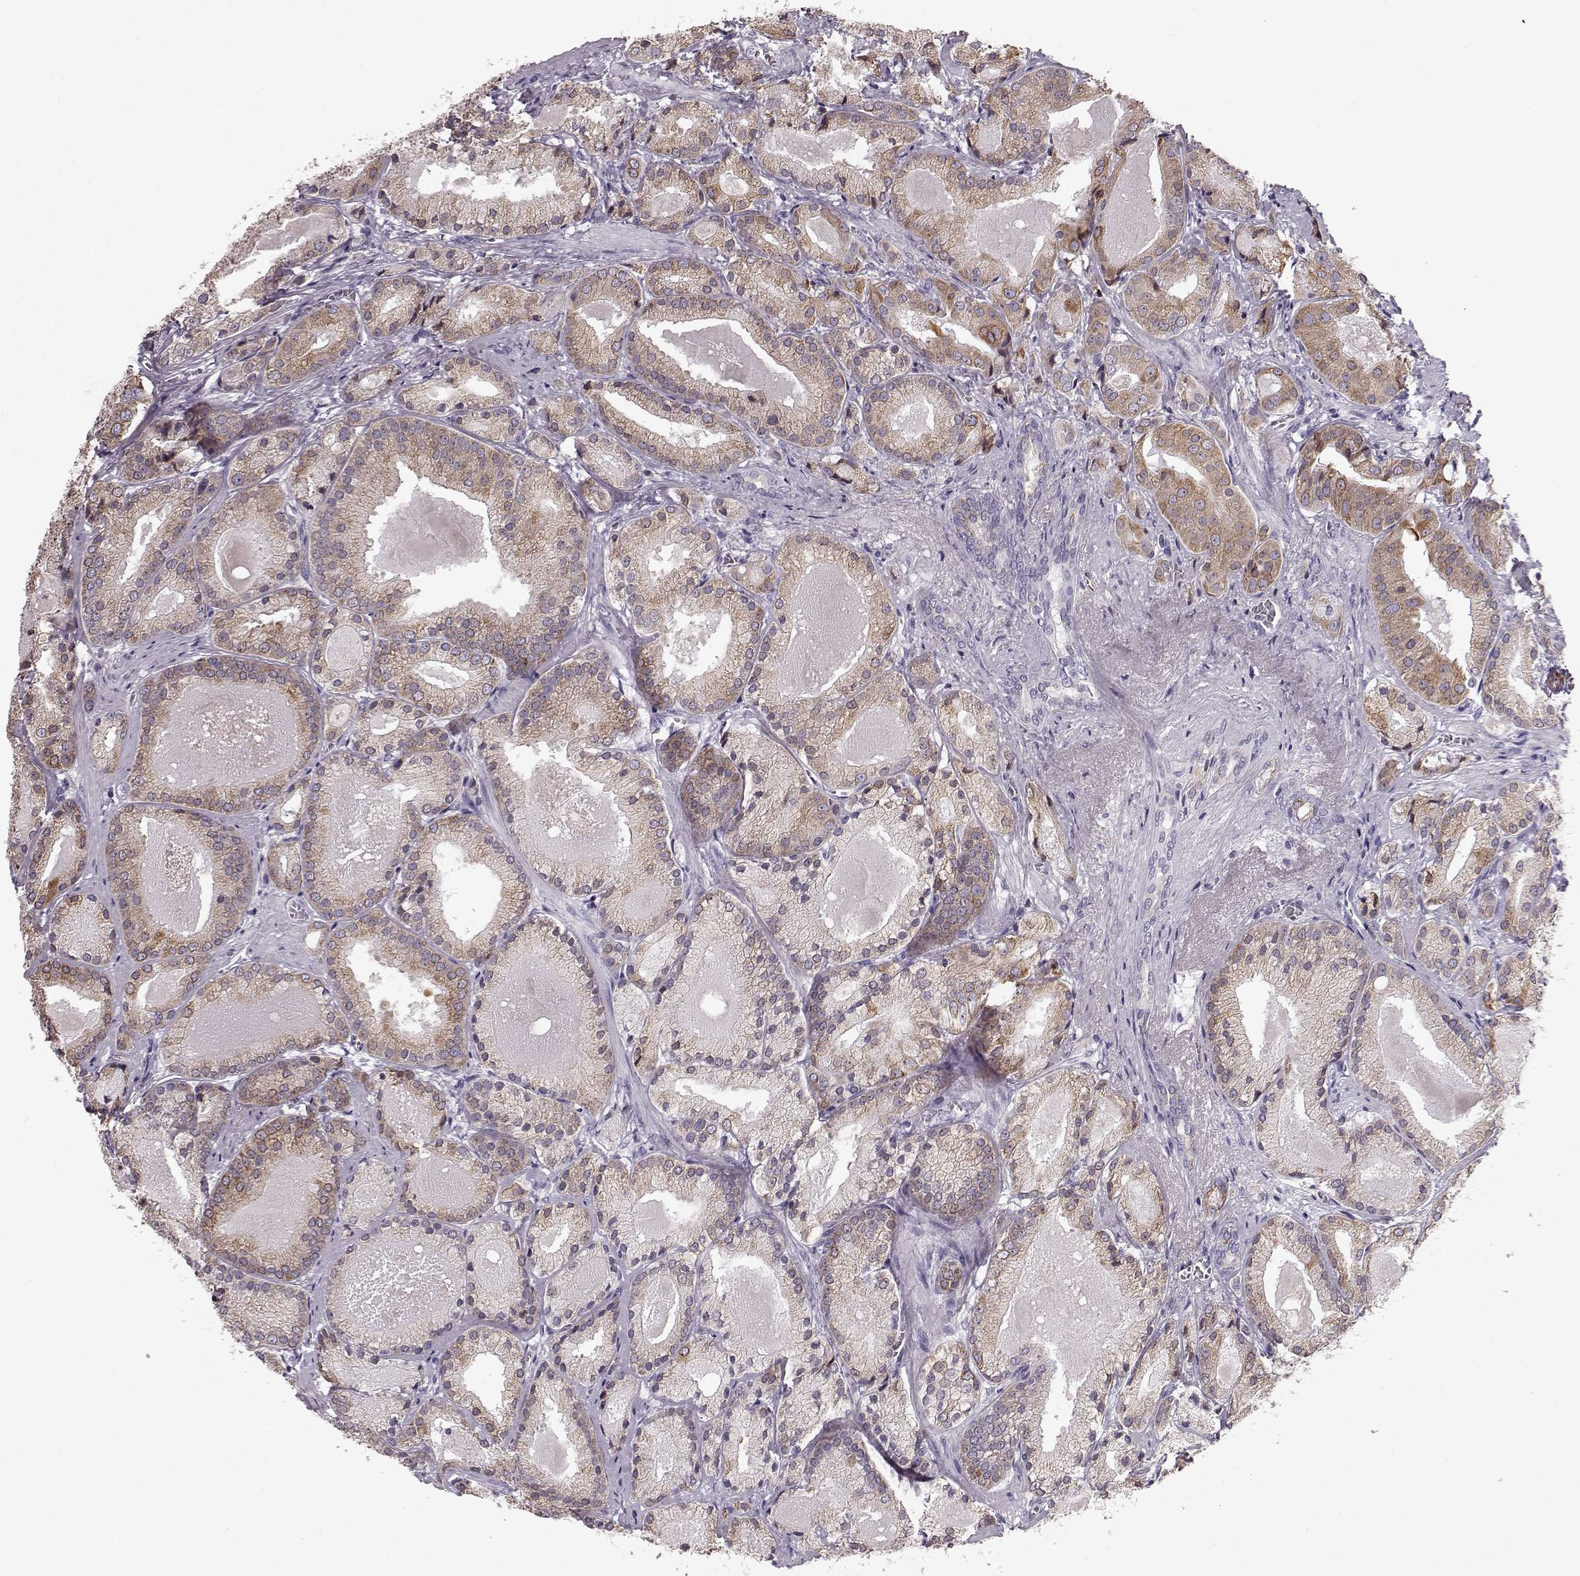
{"staining": {"intensity": "weak", "quantity": "25%-75%", "location": "cytoplasmic/membranous"}, "tissue": "prostate cancer", "cell_type": "Tumor cells", "image_type": "cancer", "snomed": [{"axis": "morphology", "description": "Adenocarcinoma, High grade"}, {"axis": "topography", "description": "Prostate"}], "caption": "Immunohistochemical staining of human high-grade adenocarcinoma (prostate) exhibits low levels of weak cytoplasmic/membranous protein positivity in about 25%-75% of tumor cells.", "gene": "ELOVL5", "patient": {"sex": "male", "age": 66}}